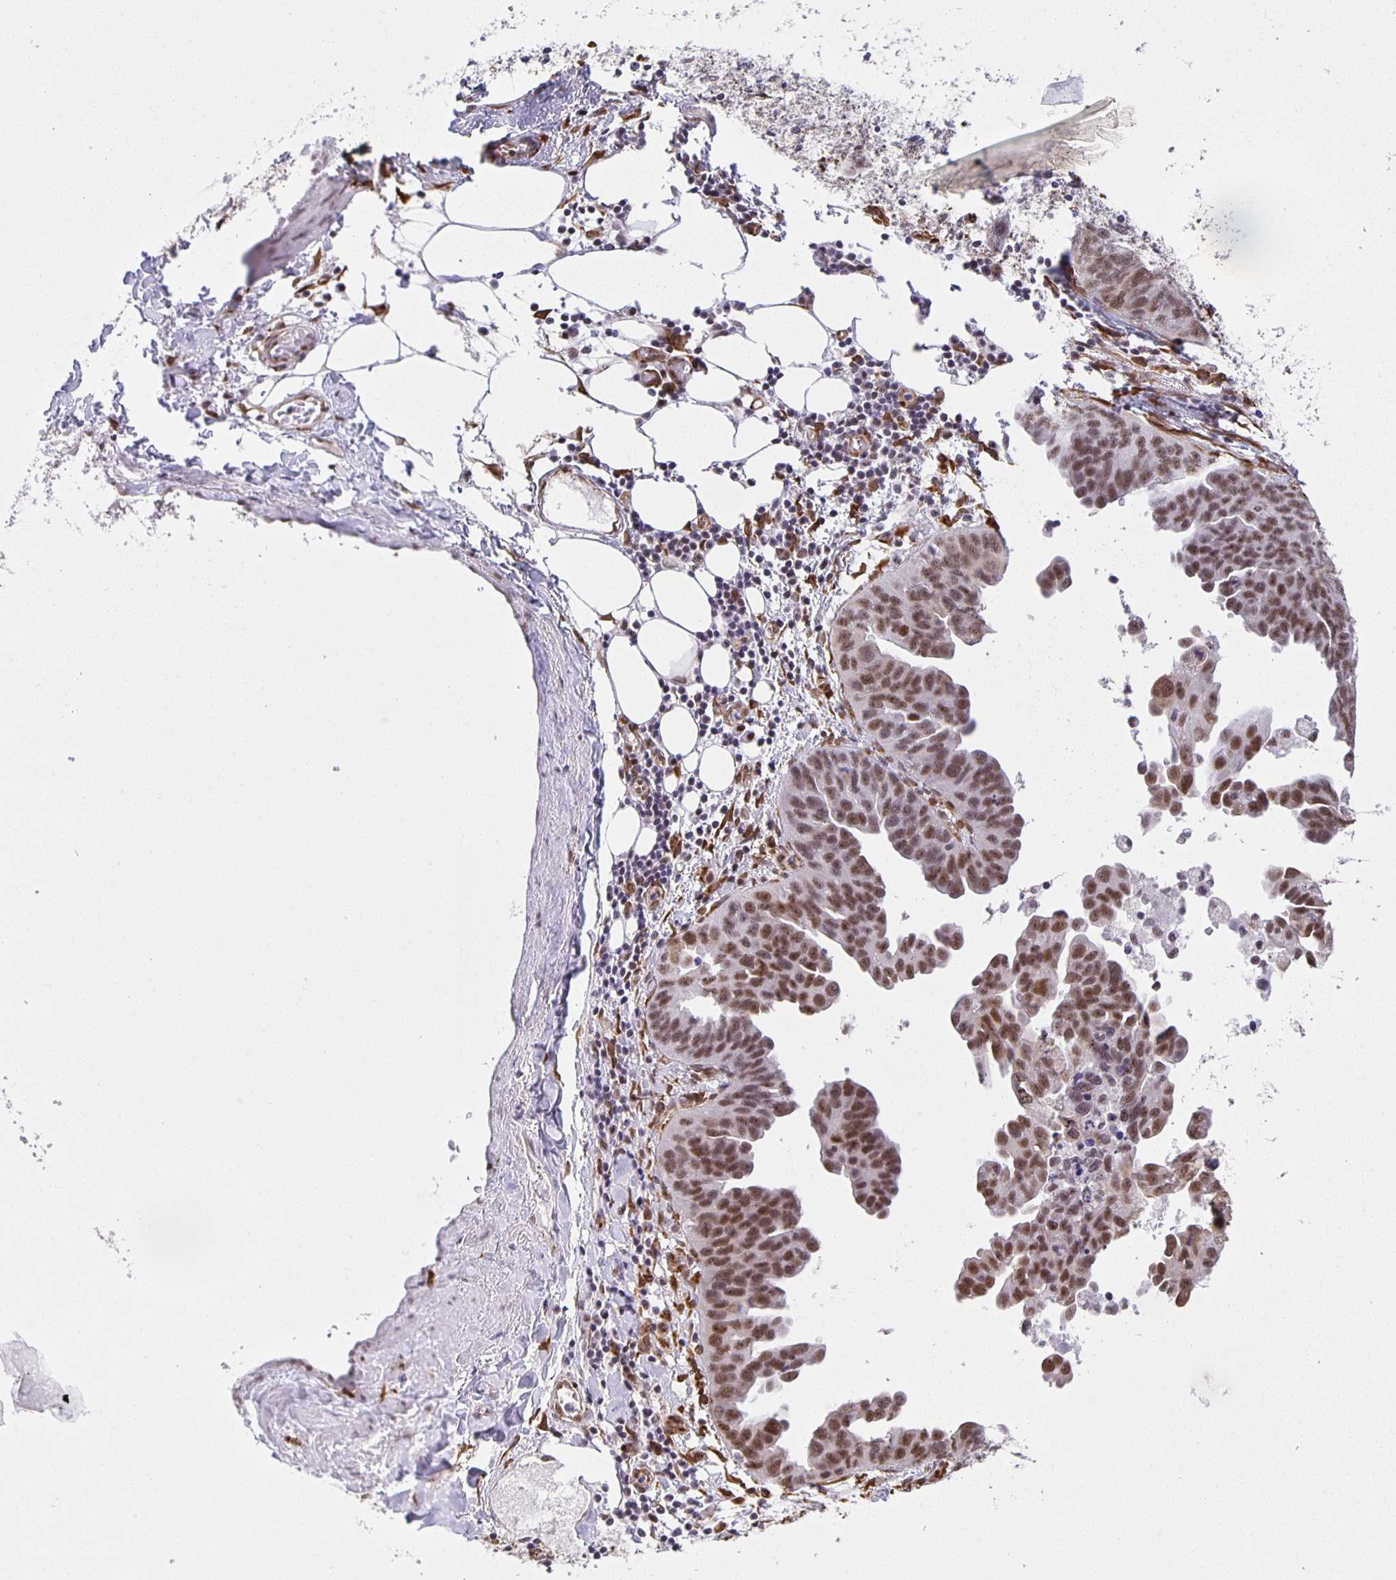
{"staining": {"intensity": "moderate", "quantity": ">75%", "location": "nuclear"}, "tissue": "ovarian cancer", "cell_type": "Tumor cells", "image_type": "cancer", "snomed": [{"axis": "morphology", "description": "Cystadenocarcinoma, serous, NOS"}, {"axis": "topography", "description": "Ovary"}], "caption": "Protein staining of serous cystadenocarcinoma (ovarian) tissue demonstrates moderate nuclear expression in approximately >75% of tumor cells.", "gene": "ZRANB2", "patient": {"sex": "female", "age": 75}}